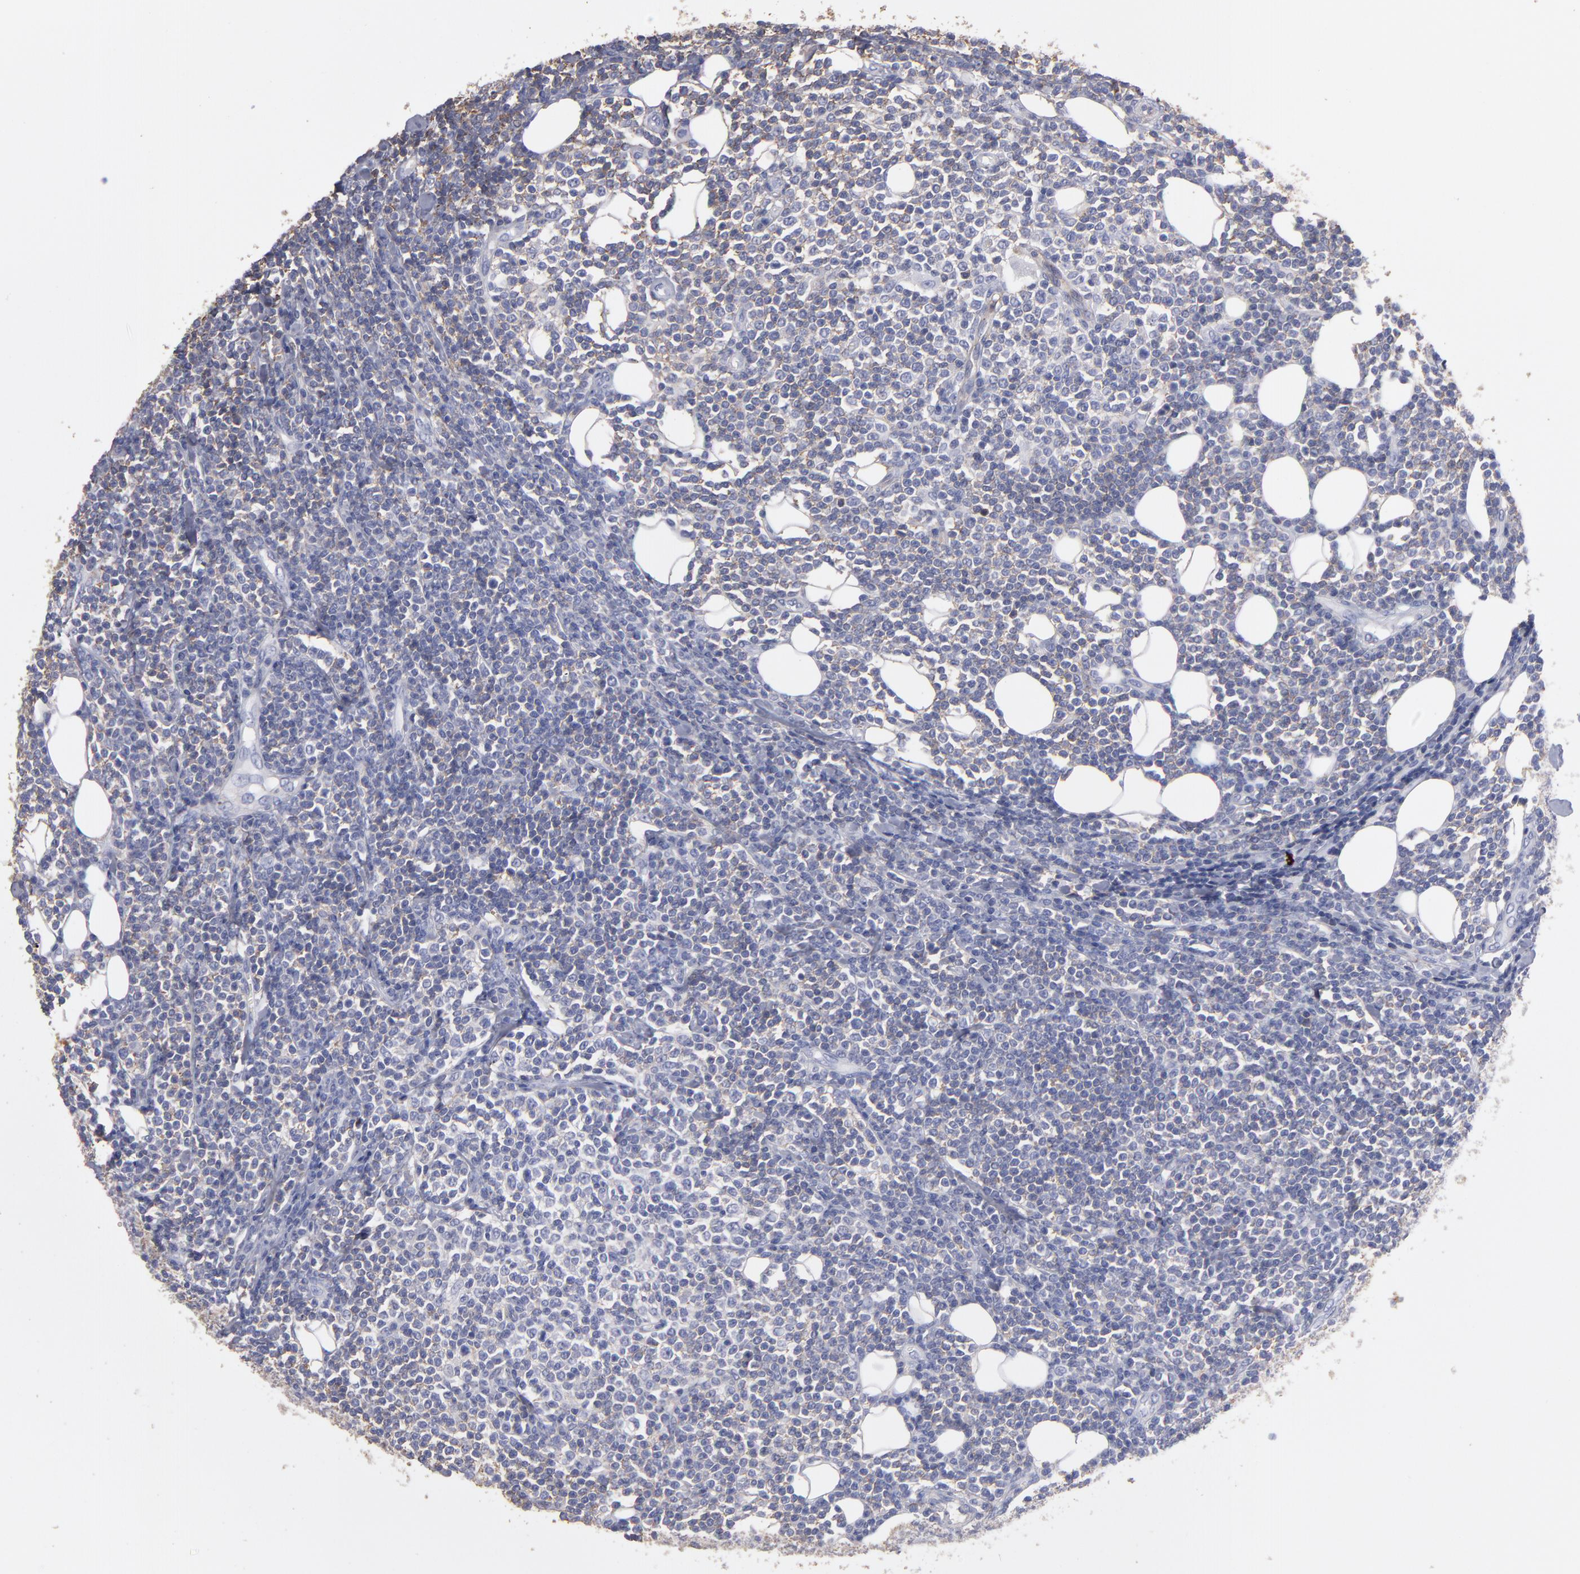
{"staining": {"intensity": "negative", "quantity": "none", "location": "none"}, "tissue": "lymphoma", "cell_type": "Tumor cells", "image_type": "cancer", "snomed": [{"axis": "morphology", "description": "Malignant lymphoma, non-Hodgkin's type, Low grade"}, {"axis": "topography", "description": "Soft tissue"}], "caption": "Tumor cells are negative for brown protein staining in low-grade malignant lymphoma, non-Hodgkin's type.", "gene": "ABCB1", "patient": {"sex": "male", "age": 92}}